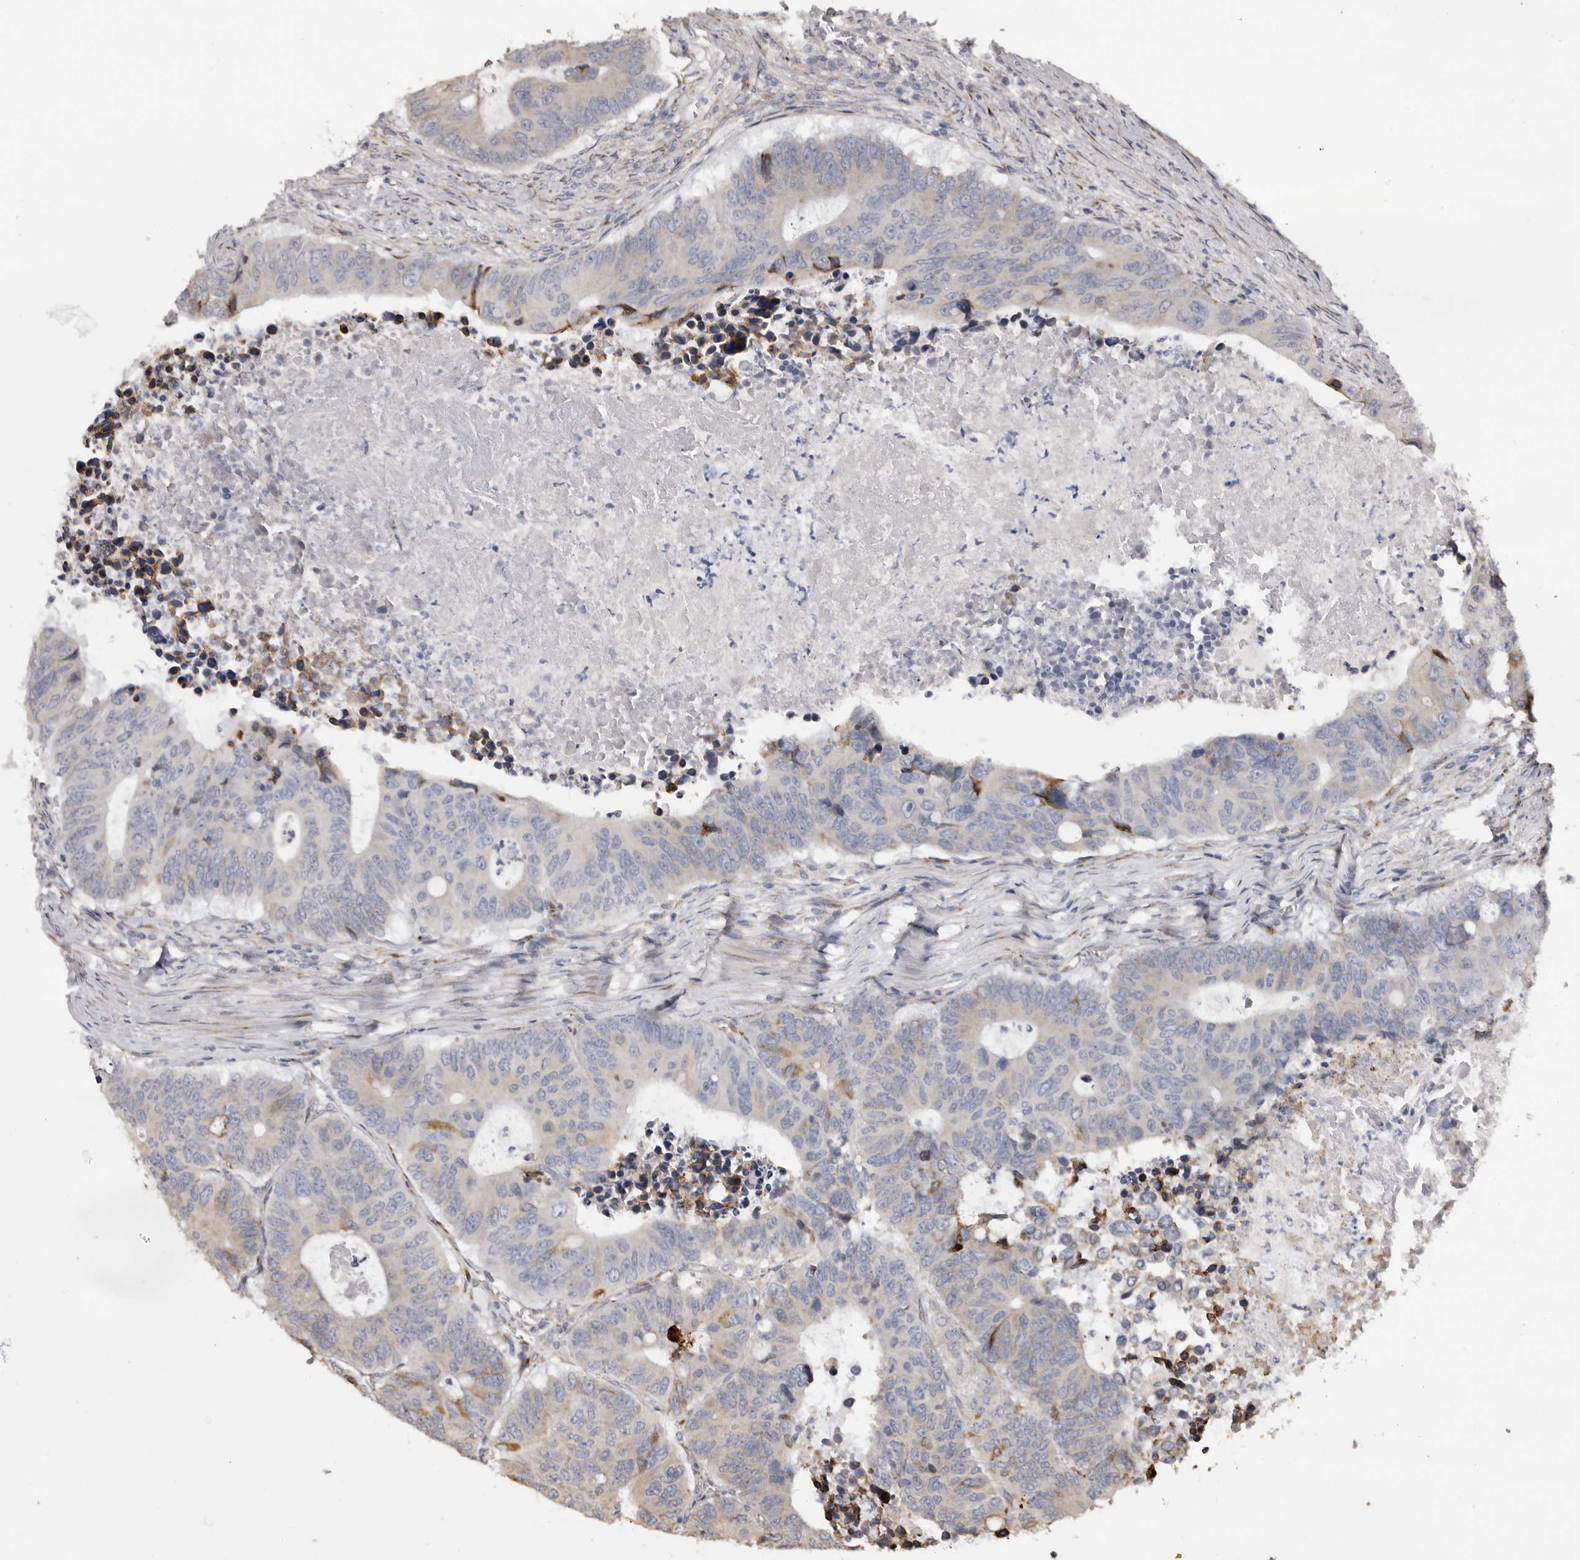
{"staining": {"intensity": "weak", "quantity": "<25%", "location": "cytoplasmic/membranous"}, "tissue": "colorectal cancer", "cell_type": "Tumor cells", "image_type": "cancer", "snomed": [{"axis": "morphology", "description": "Adenocarcinoma, NOS"}, {"axis": "topography", "description": "Colon"}], "caption": "IHC of adenocarcinoma (colorectal) shows no expression in tumor cells. (IHC, brightfield microscopy, high magnification).", "gene": "PIGX", "patient": {"sex": "male", "age": 87}}